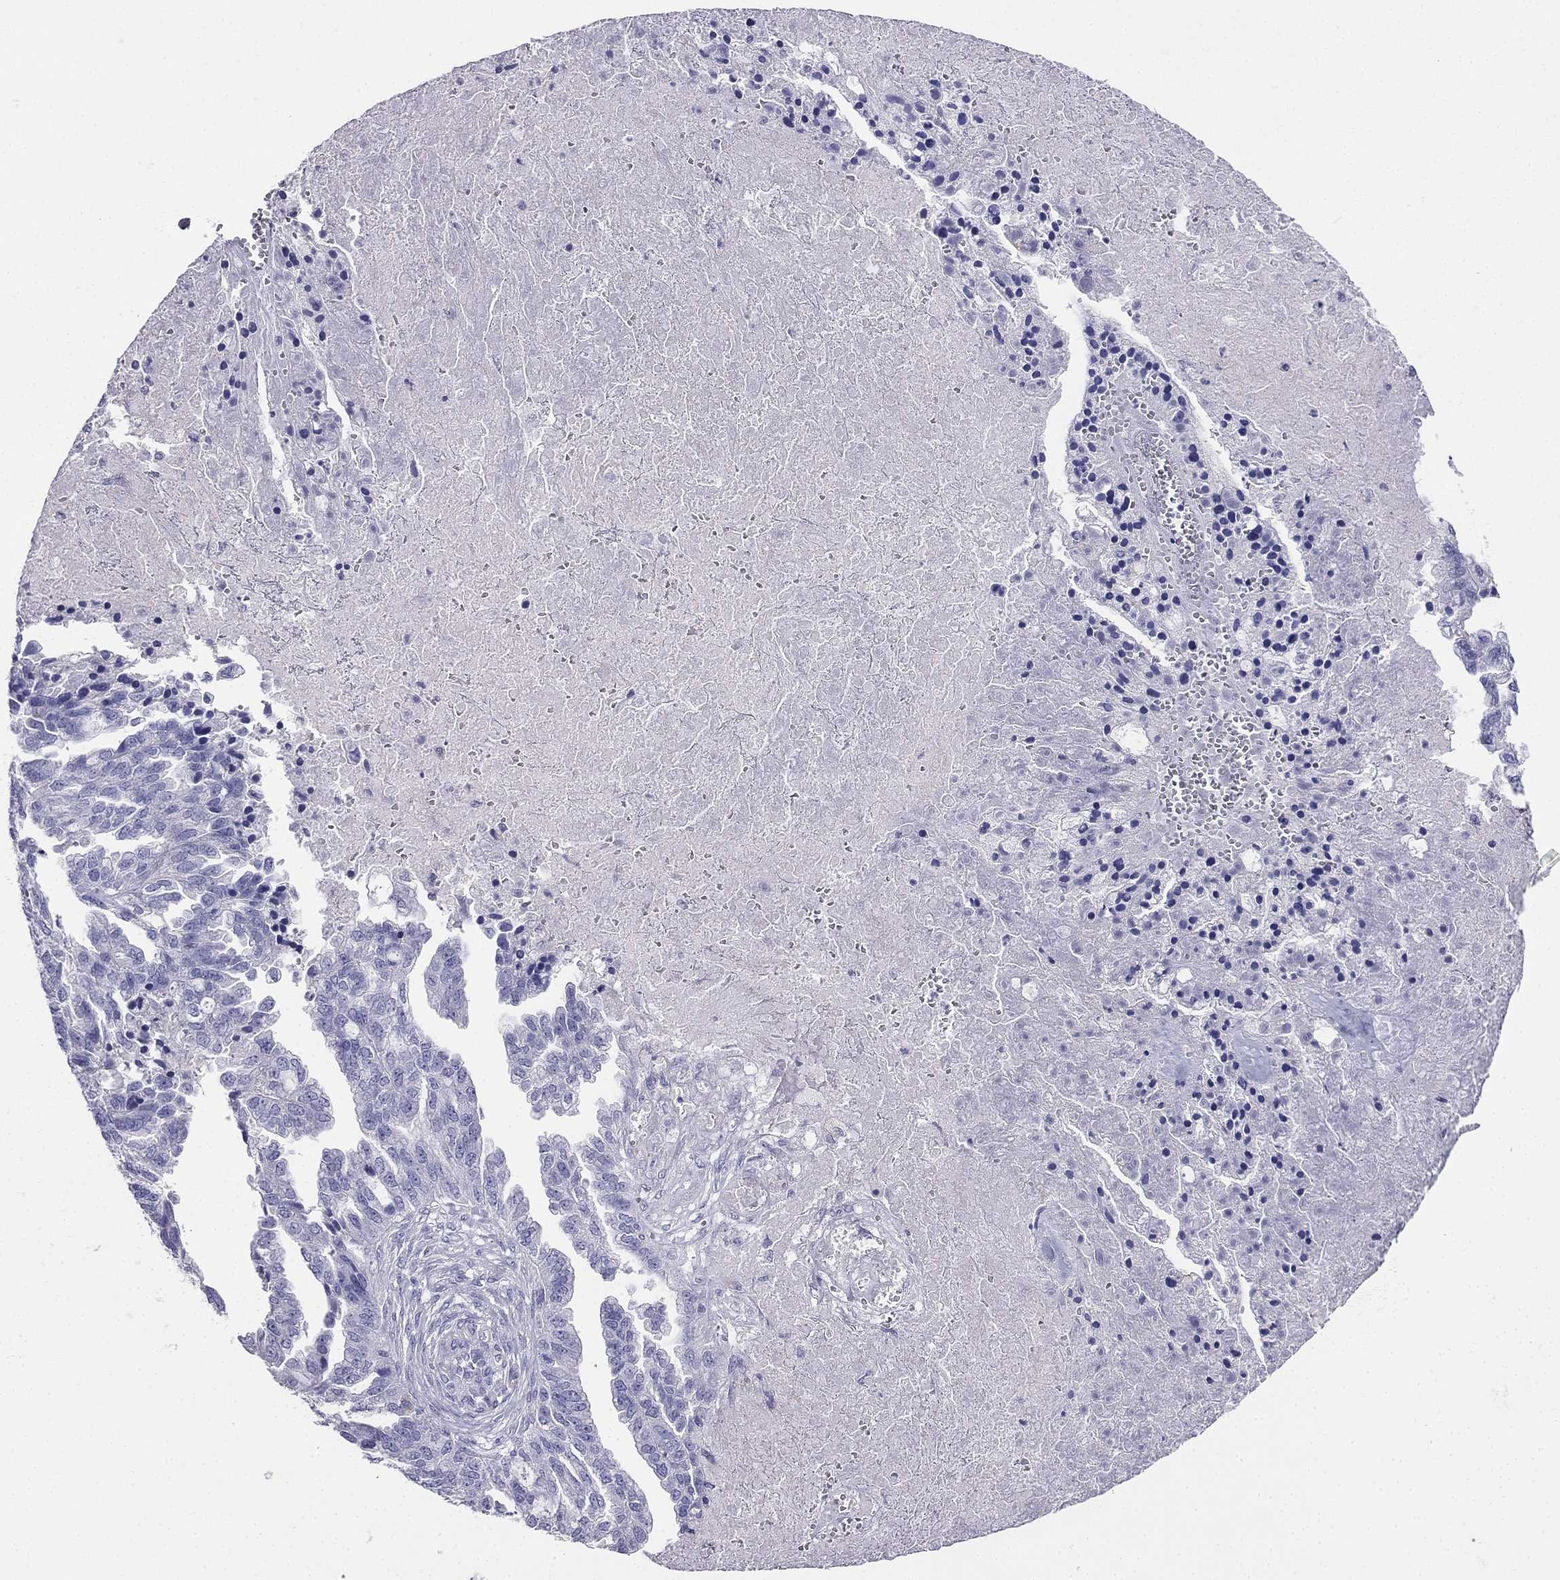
{"staining": {"intensity": "negative", "quantity": "none", "location": "none"}, "tissue": "ovarian cancer", "cell_type": "Tumor cells", "image_type": "cancer", "snomed": [{"axis": "morphology", "description": "Cystadenocarcinoma, serous, NOS"}, {"axis": "topography", "description": "Ovary"}], "caption": "There is no significant positivity in tumor cells of ovarian cancer (serous cystadenocarcinoma).", "gene": "ALOXE3", "patient": {"sex": "female", "age": 51}}